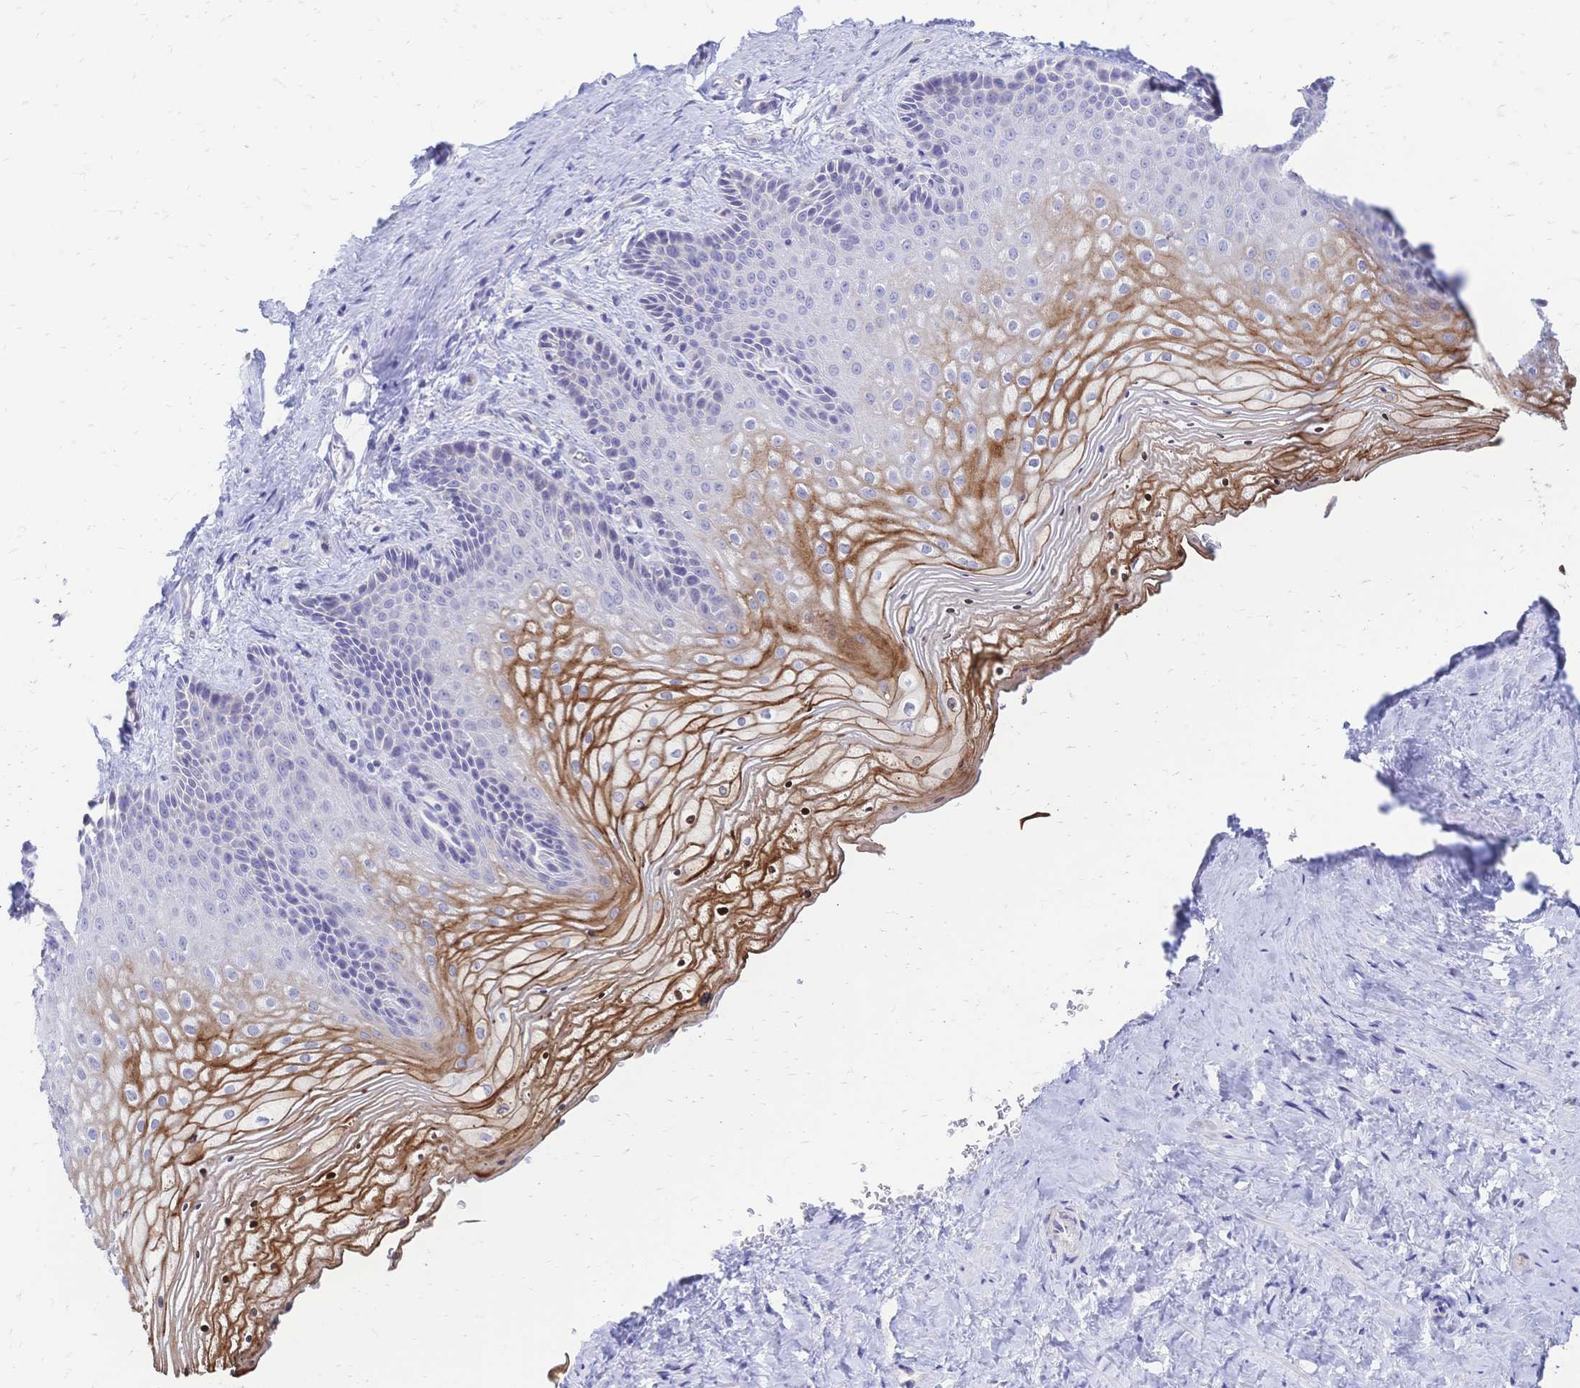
{"staining": {"intensity": "moderate", "quantity": "<25%", "location": "cytoplasmic/membranous"}, "tissue": "vagina", "cell_type": "Squamous epithelial cells", "image_type": "normal", "snomed": [{"axis": "morphology", "description": "Normal tissue, NOS"}, {"axis": "topography", "description": "Vagina"}], "caption": "High-magnification brightfield microscopy of benign vagina stained with DAB (3,3'-diaminobenzidine) (brown) and counterstained with hematoxylin (blue). squamous epithelial cells exhibit moderate cytoplasmic/membranous expression is seen in about<25% of cells.", "gene": "IL2RA", "patient": {"sex": "female", "age": 45}}